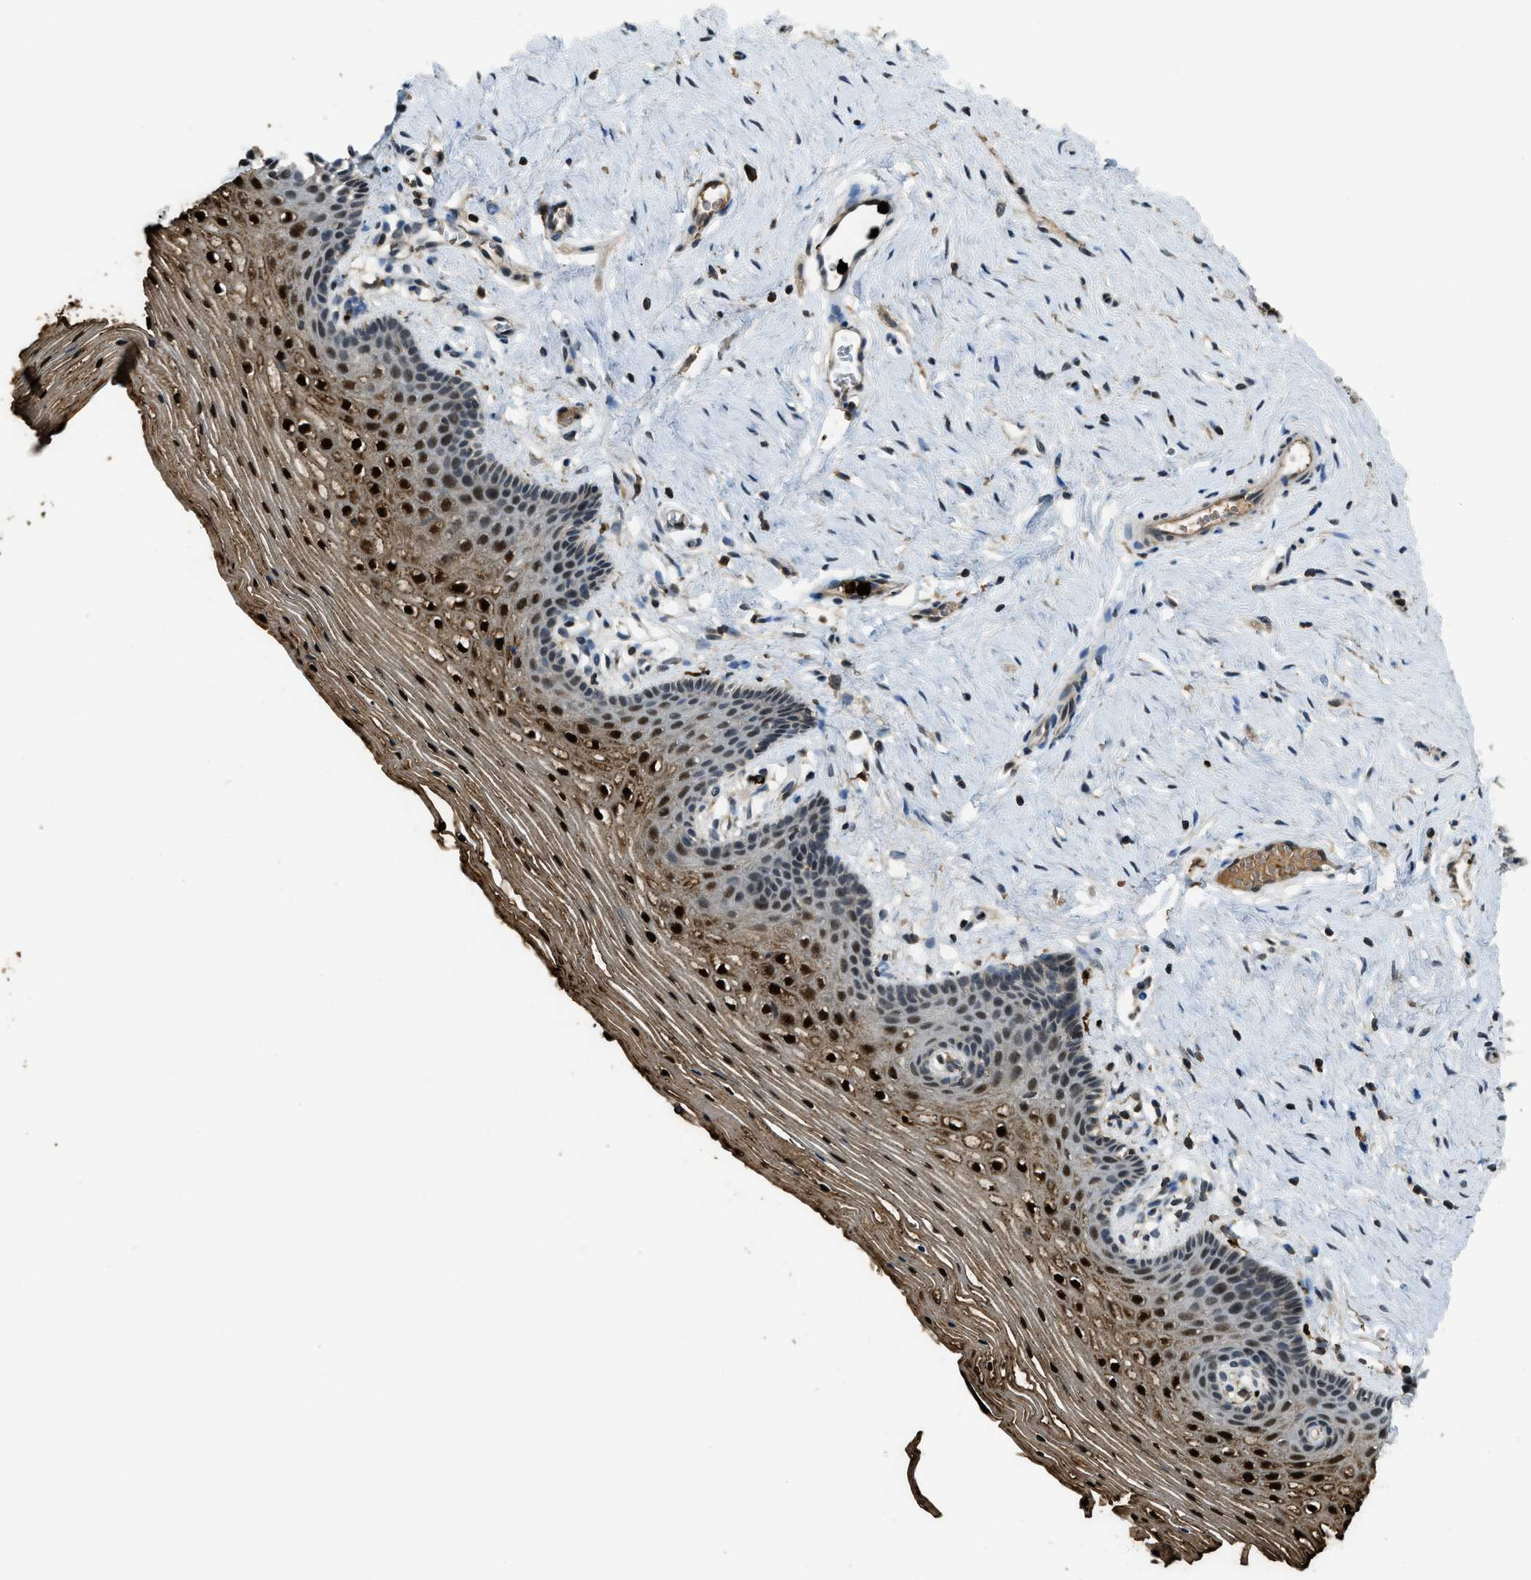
{"staining": {"intensity": "strong", "quantity": ">75%", "location": "cytoplasmic/membranous,nuclear"}, "tissue": "vagina", "cell_type": "Squamous epithelial cells", "image_type": "normal", "snomed": [{"axis": "morphology", "description": "Normal tissue, NOS"}, {"axis": "topography", "description": "Vagina"}], "caption": "Vagina stained with DAB (3,3'-diaminobenzidine) IHC demonstrates high levels of strong cytoplasmic/membranous,nuclear staining in approximately >75% of squamous epithelial cells. The staining was performed using DAB, with brown indicating positive protein expression. Nuclei are stained blue with hematoxylin.", "gene": "RNF141", "patient": {"sex": "female", "age": 32}}